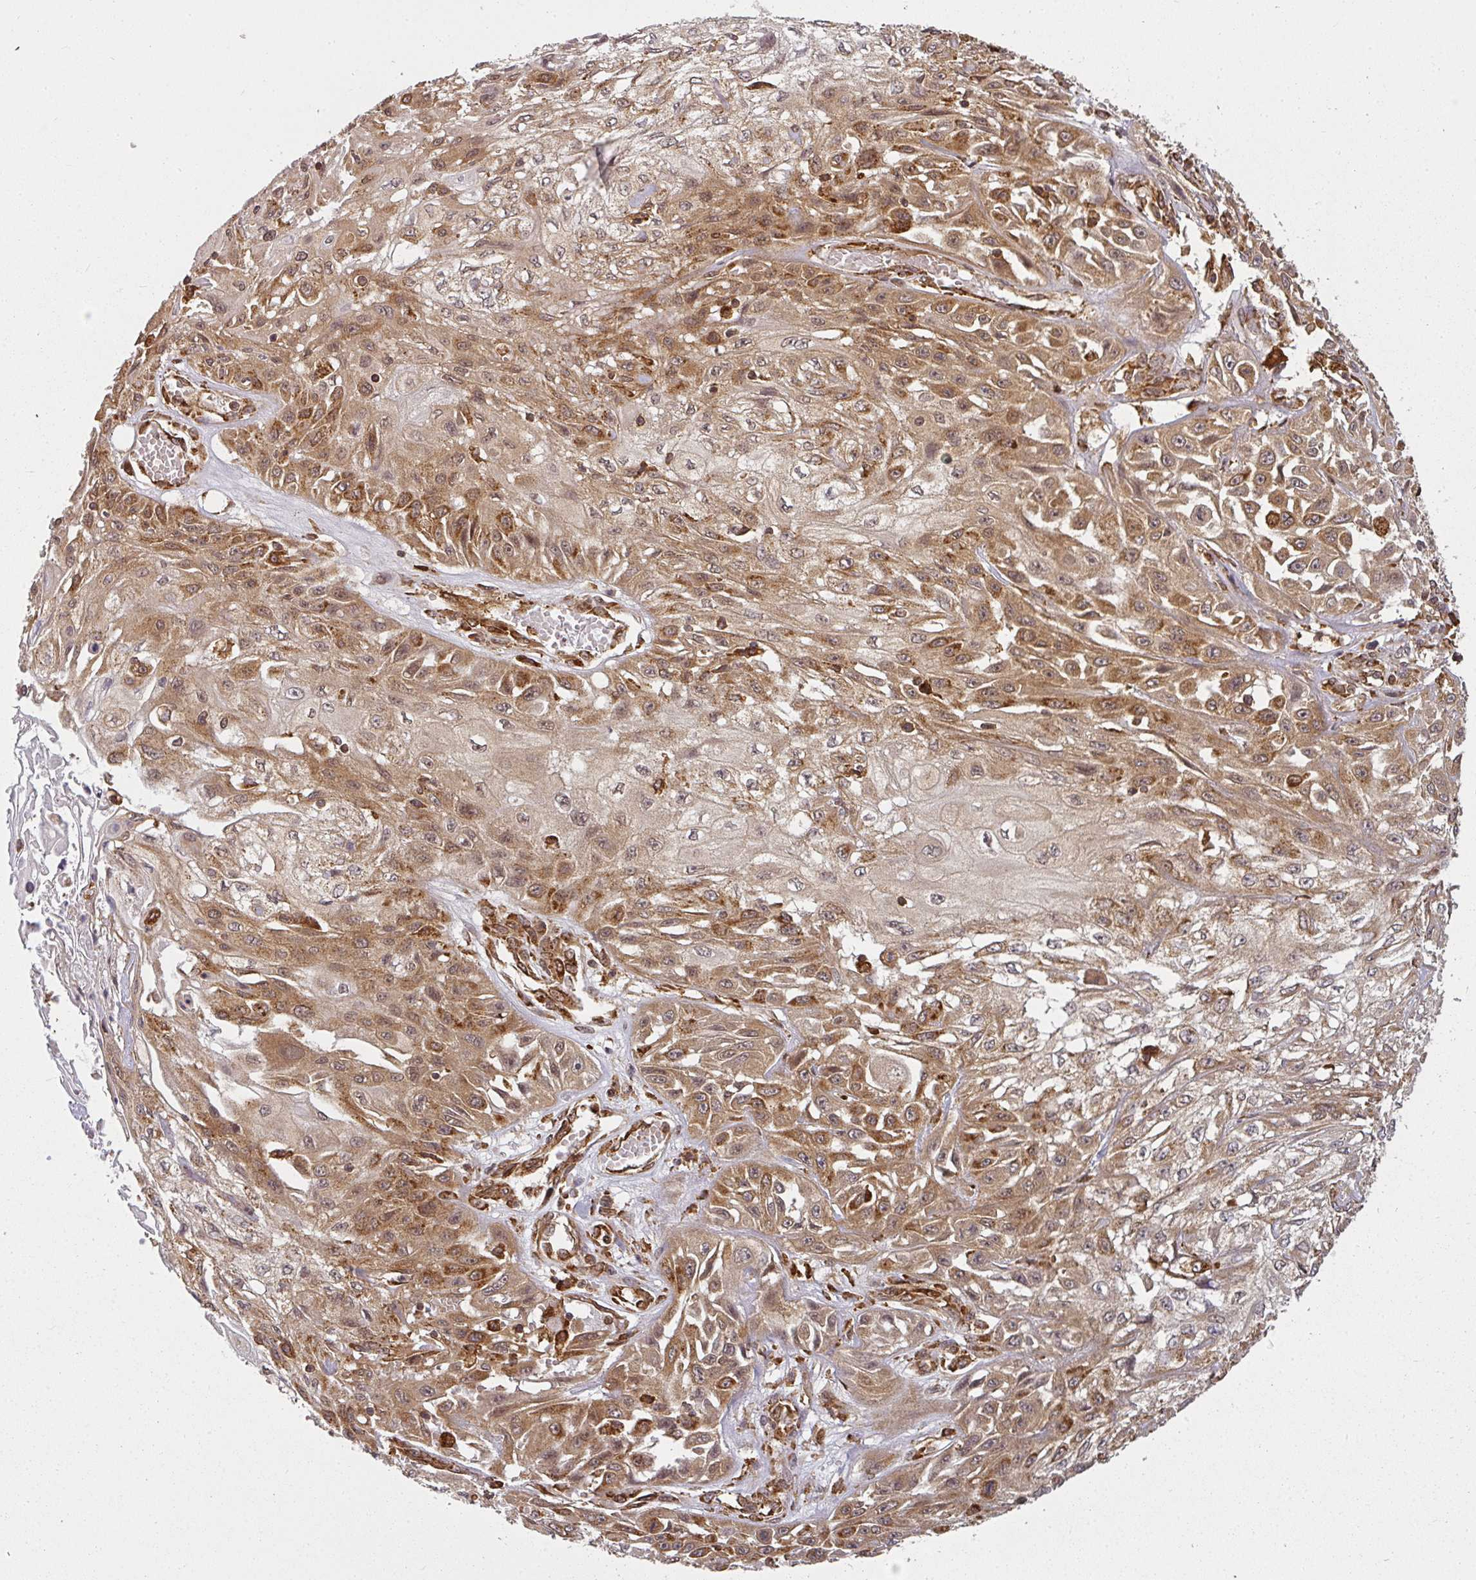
{"staining": {"intensity": "moderate", "quantity": ">75%", "location": "cytoplasmic/membranous,nuclear"}, "tissue": "skin cancer", "cell_type": "Tumor cells", "image_type": "cancer", "snomed": [{"axis": "morphology", "description": "Squamous cell carcinoma, NOS"}, {"axis": "morphology", "description": "Squamous cell carcinoma, metastatic, NOS"}, {"axis": "topography", "description": "Skin"}, {"axis": "topography", "description": "Lymph node"}], "caption": "Brown immunohistochemical staining in skin cancer demonstrates moderate cytoplasmic/membranous and nuclear staining in approximately >75% of tumor cells.", "gene": "PPP6R3", "patient": {"sex": "male", "age": 75}}